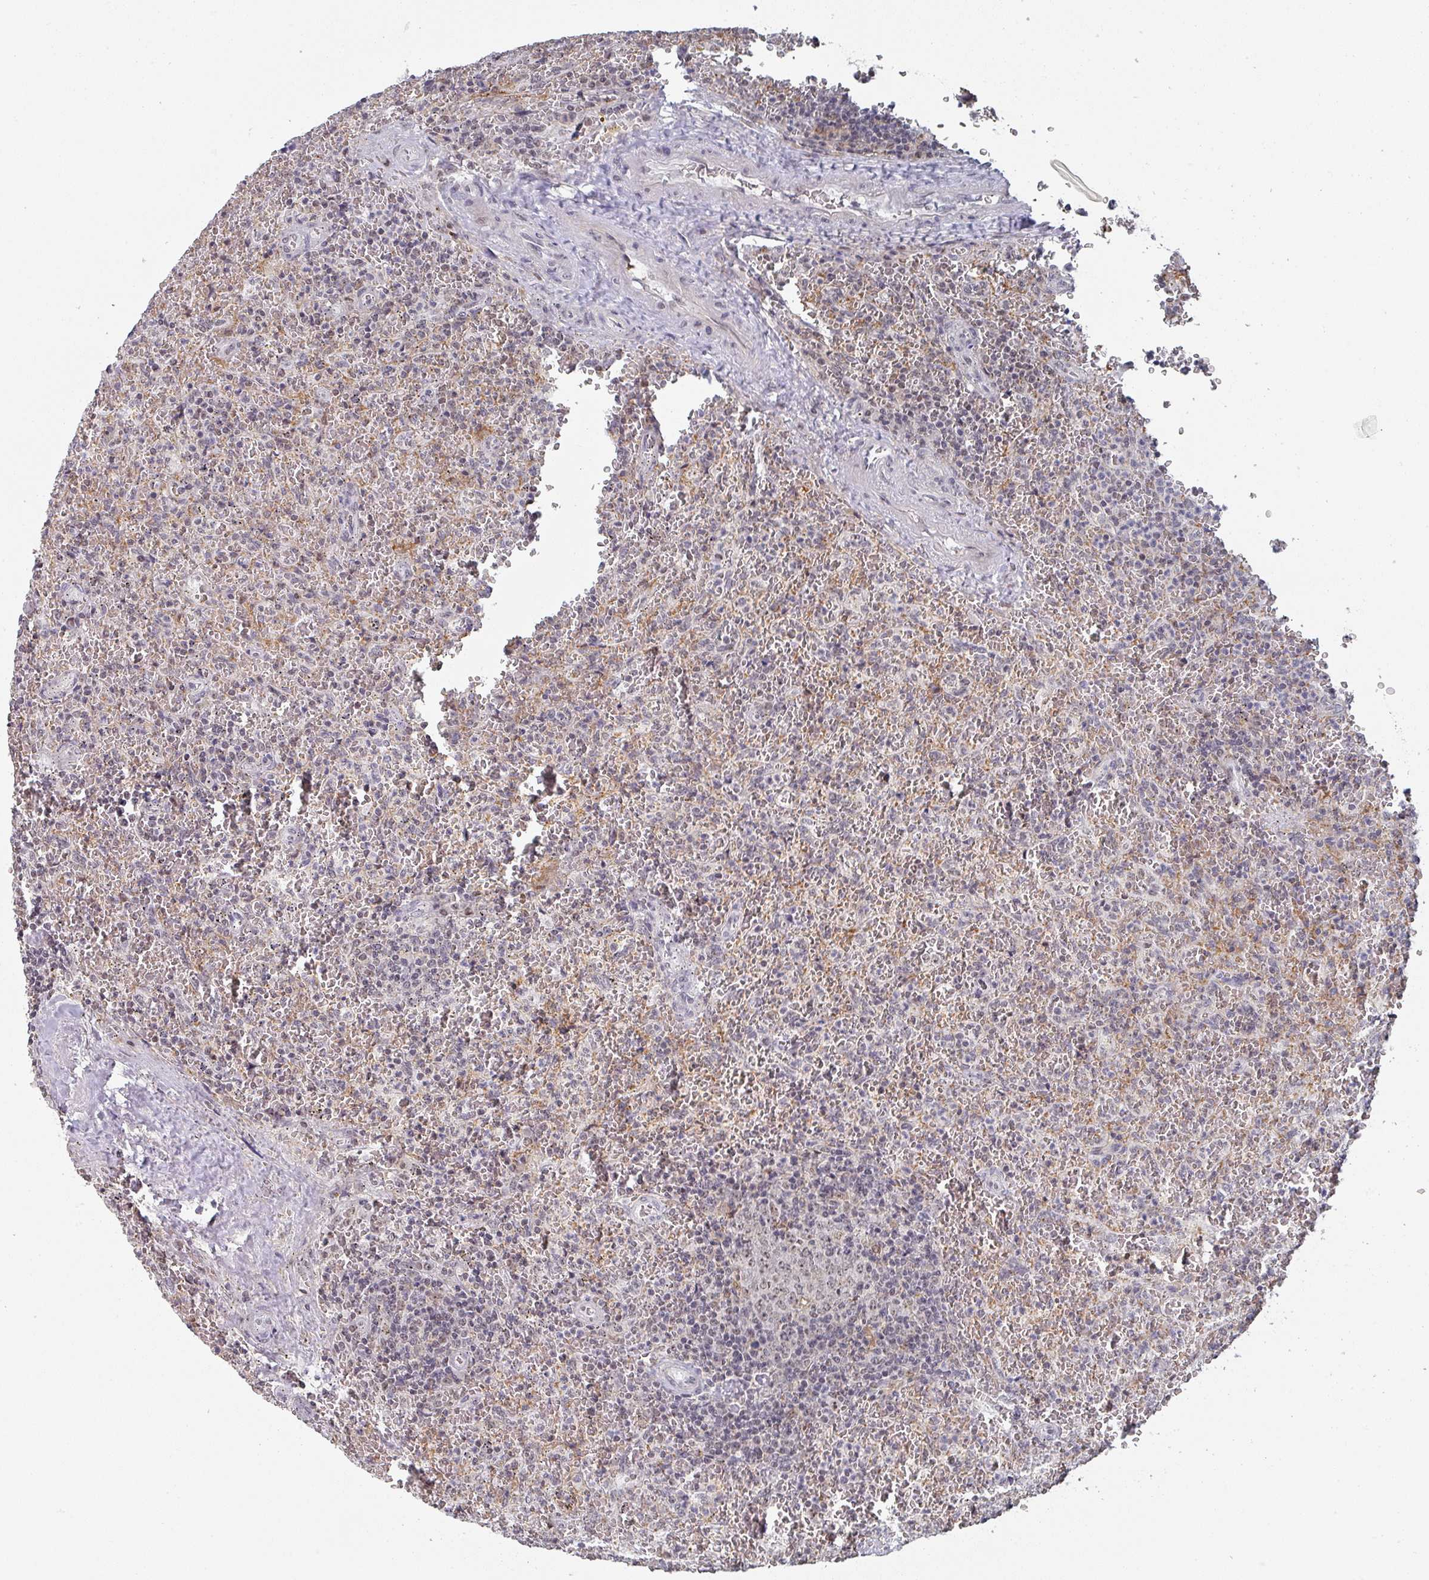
{"staining": {"intensity": "negative", "quantity": "none", "location": "none"}, "tissue": "lymphoma", "cell_type": "Tumor cells", "image_type": "cancer", "snomed": [{"axis": "morphology", "description": "Malignant lymphoma, non-Hodgkin's type, Low grade"}, {"axis": "topography", "description": "Spleen"}], "caption": "Low-grade malignant lymphoma, non-Hodgkin's type stained for a protein using immunohistochemistry (IHC) shows no positivity tumor cells.", "gene": "ZNF654", "patient": {"sex": "female", "age": 64}}